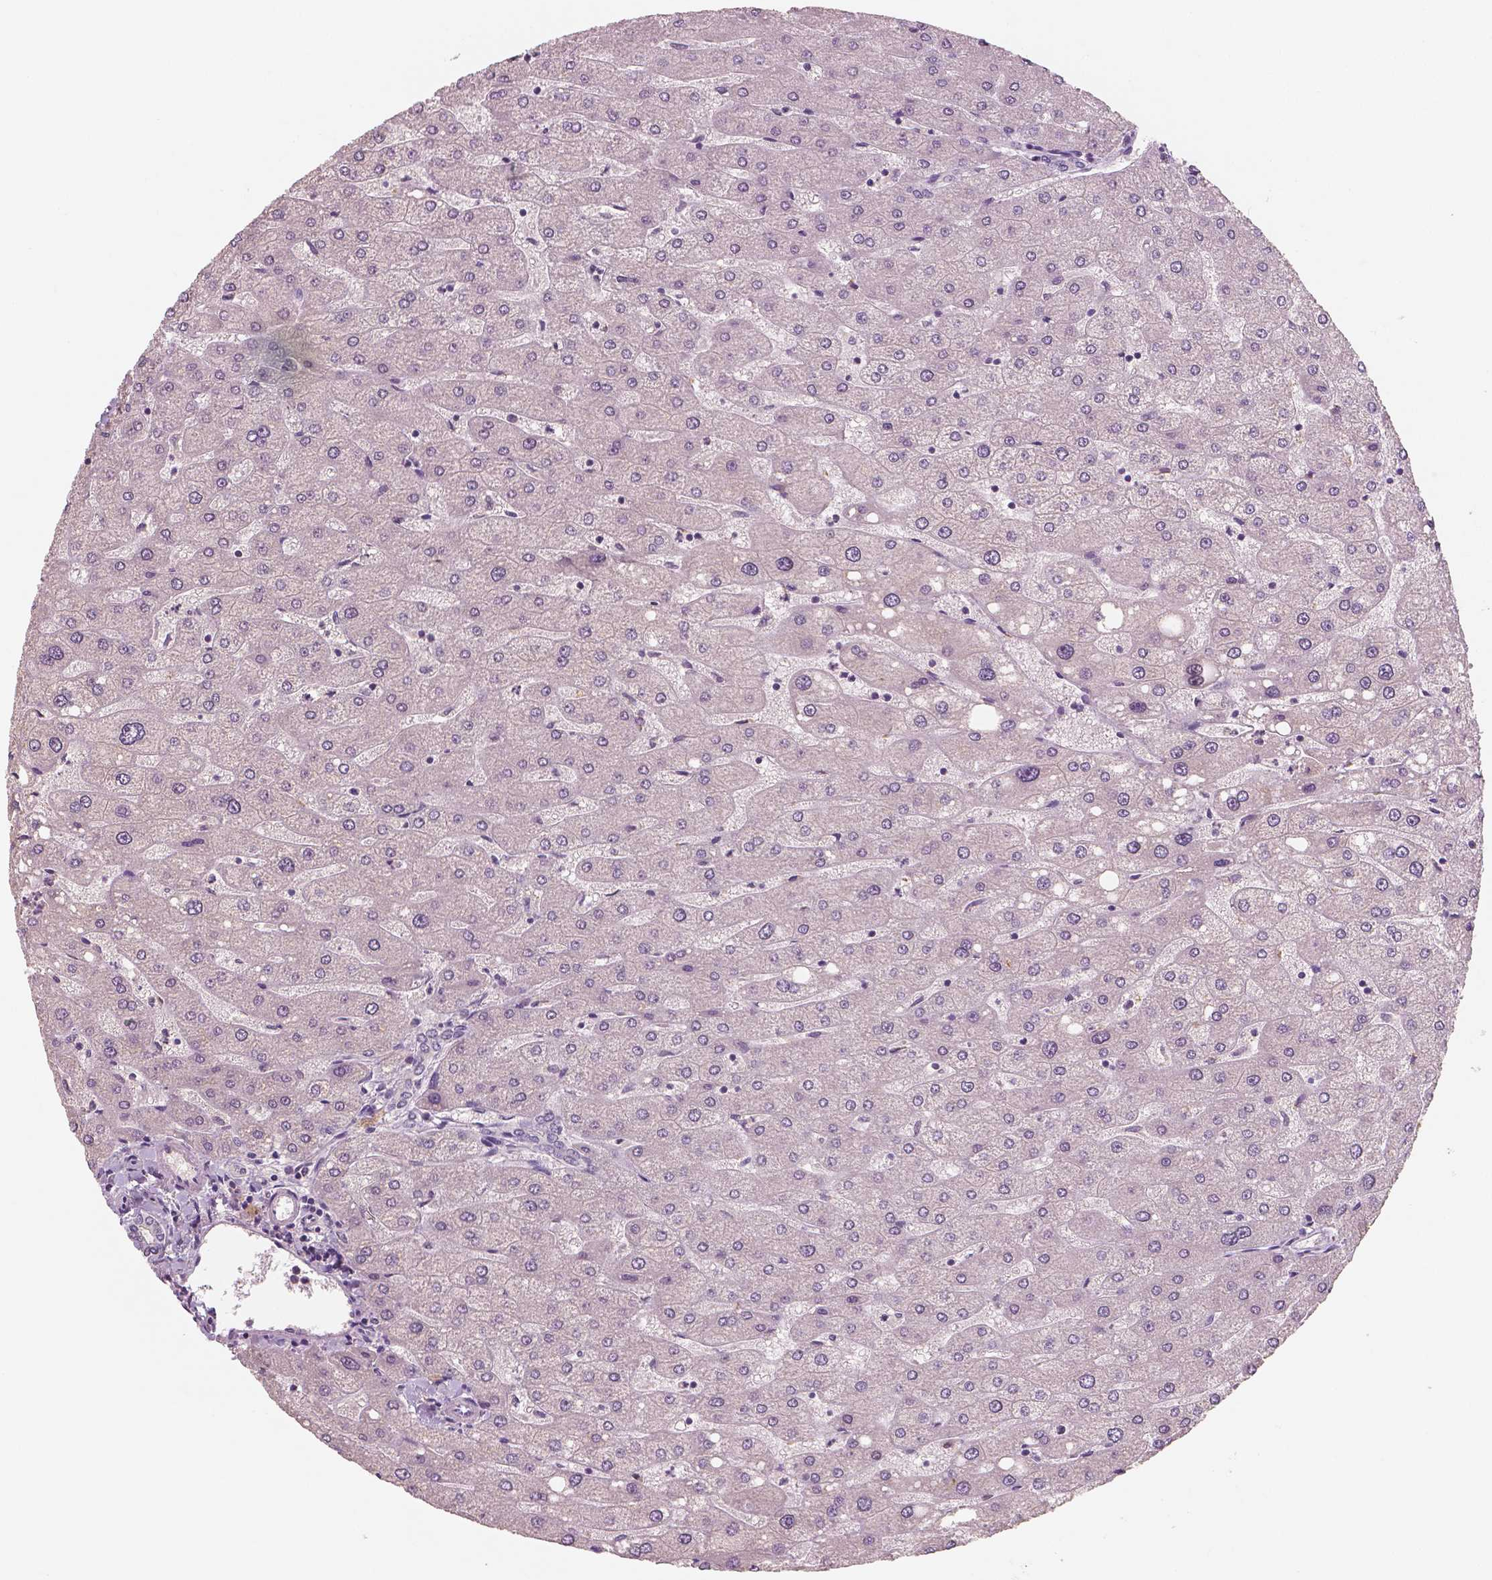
{"staining": {"intensity": "negative", "quantity": "none", "location": "none"}, "tissue": "liver", "cell_type": "Cholangiocytes", "image_type": "normal", "snomed": [{"axis": "morphology", "description": "Normal tissue, NOS"}, {"axis": "topography", "description": "Liver"}], "caption": "Cholangiocytes show no significant protein staining in normal liver.", "gene": "RNASE7", "patient": {"sex": "male", "age": 67}}